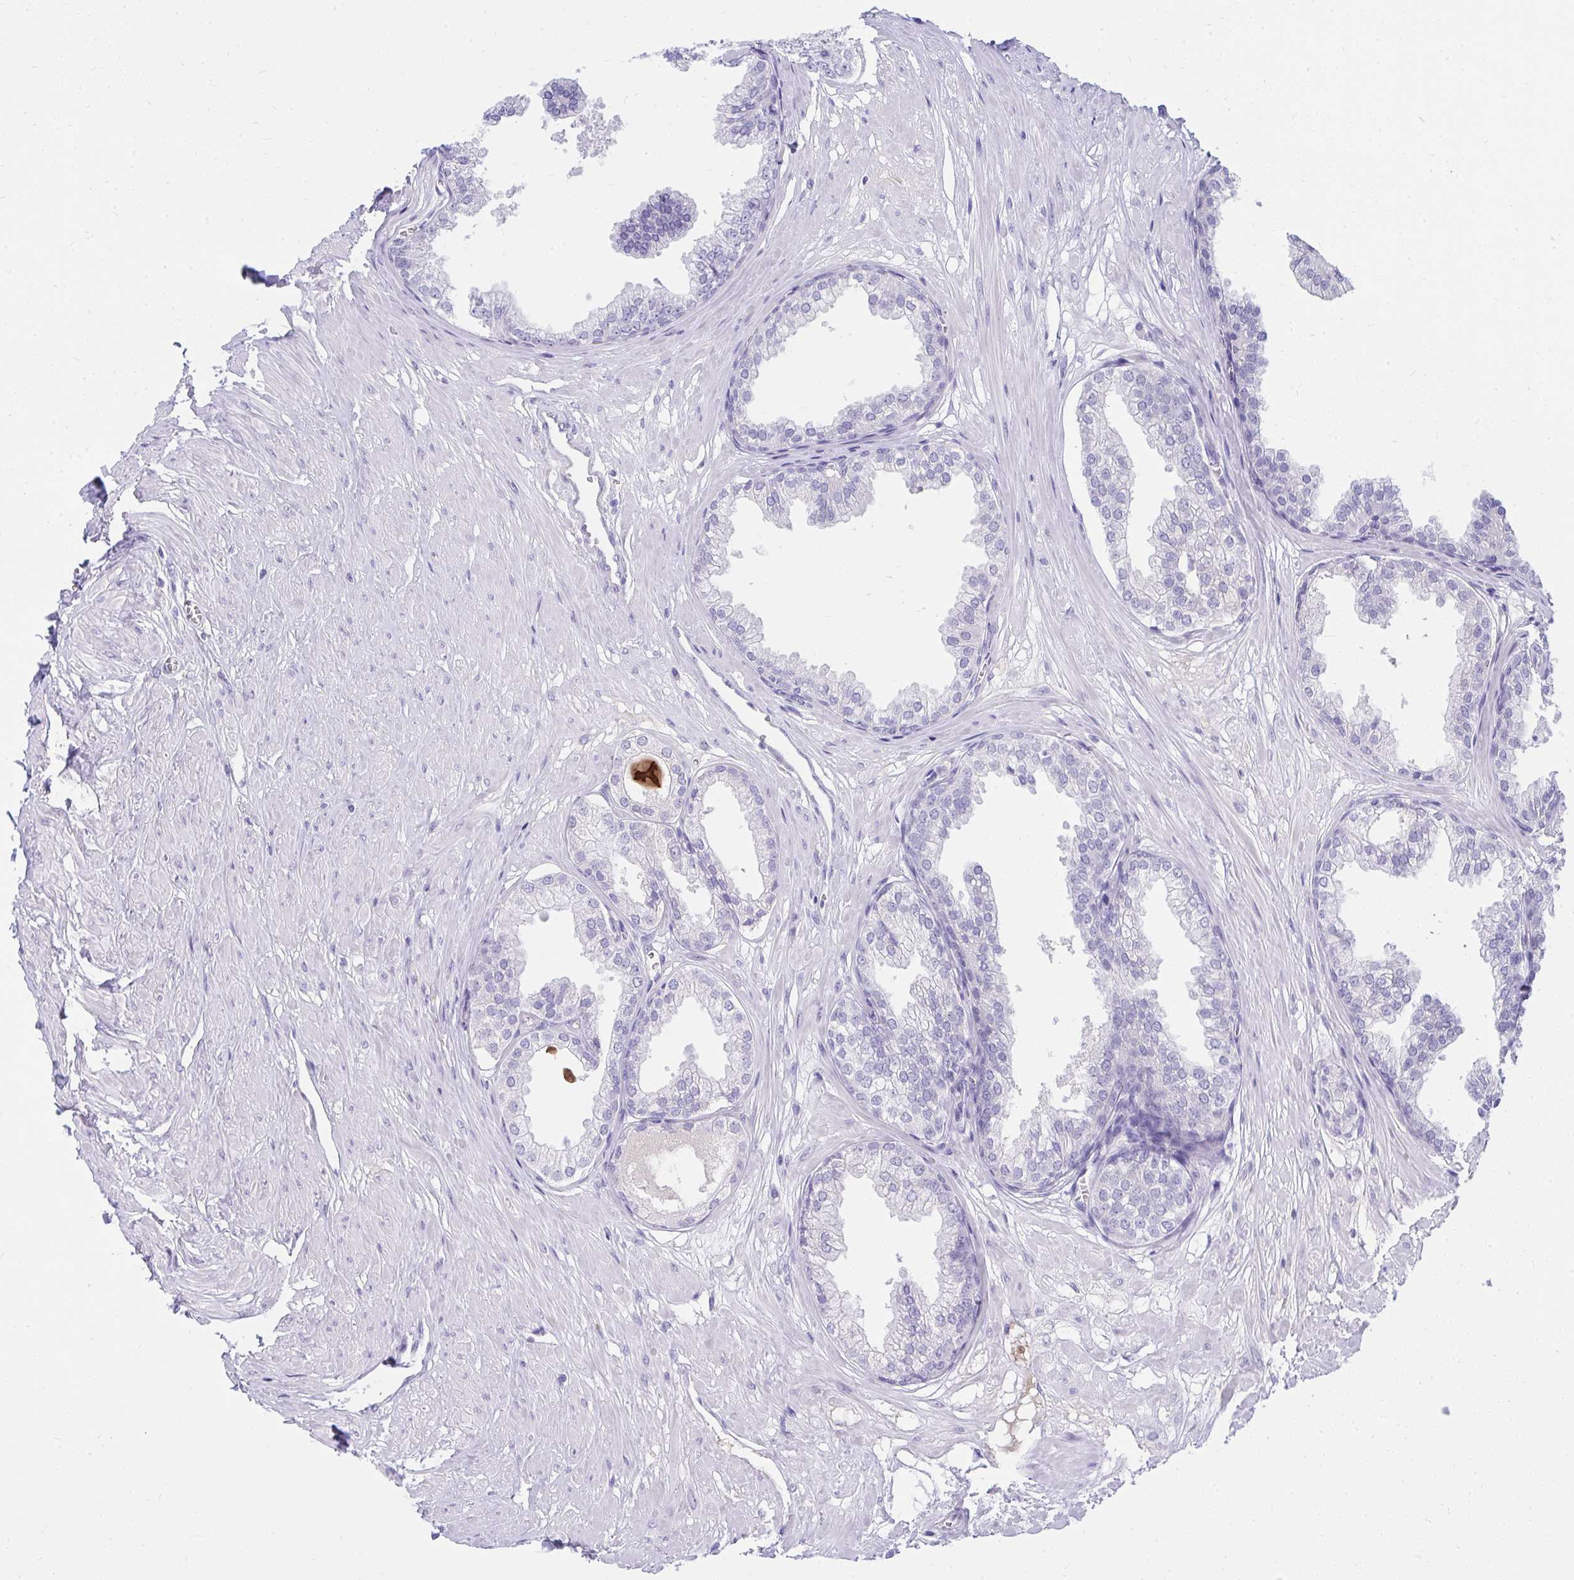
{"staining": {"intensity": "negative", "quantity": "none", "location": "none"}, "tissue": "prostate", "cell_type": "Glandular cells", "image_type": "normal", "snomed": [{"axis": "morphology", "description": "Normal tissue, NOS"}, {"axis": "topography", "description": "Prostate"}, {"axis": "topography", "description": "Peripheral nerve tissue"}], "caption": "DAB immunohistochemical staining of normal prostate demonstrates no significant expression in glandular cells.", "gene": "LRRC36", "patient": {"sex": "male", "age": 55}}